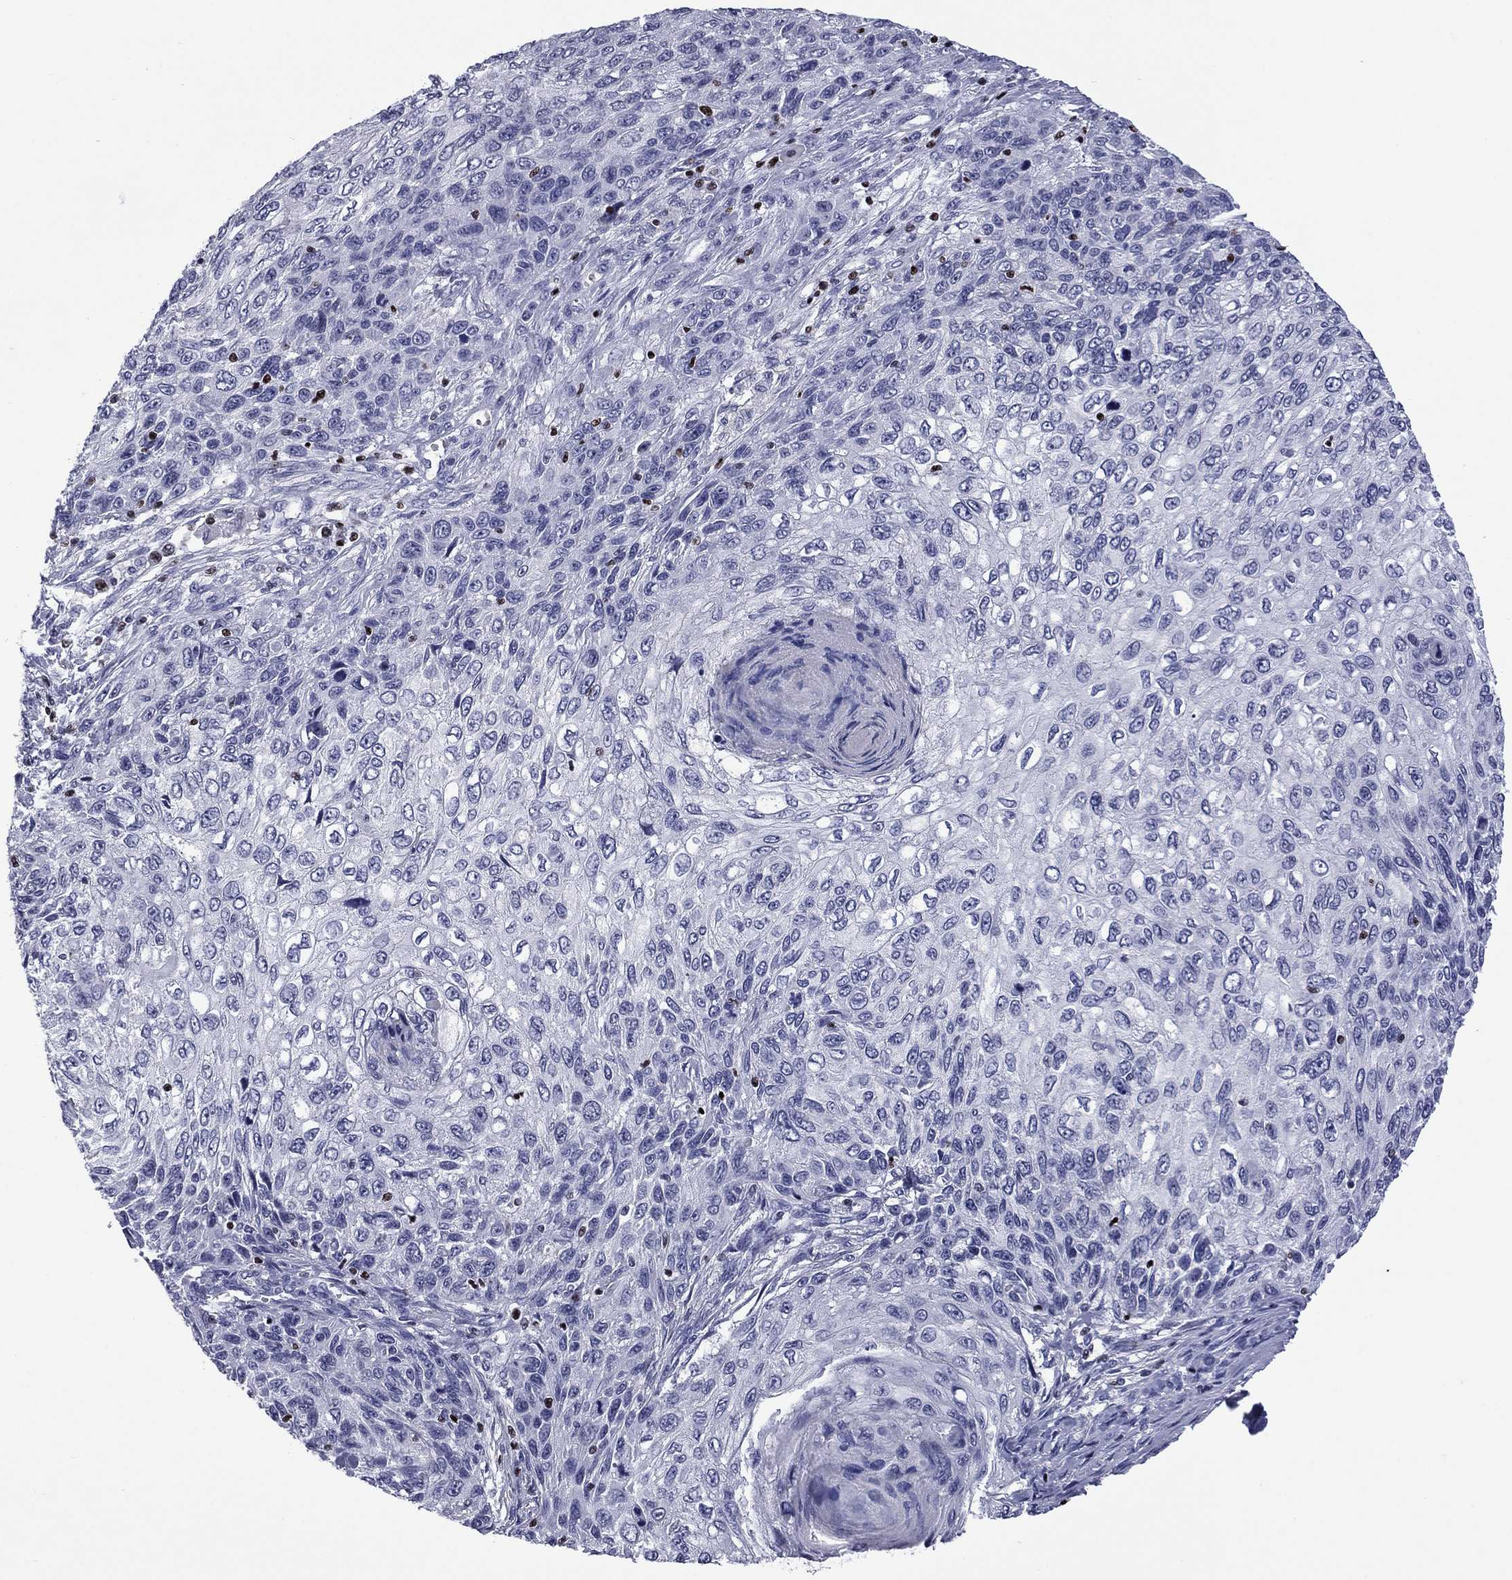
{"staining": {"intensity": "negative", "quantity": "none", "location": "none"}, "tissue": "skin cancer", "cell_type": "Tumor cells", "image_type": "cancer", "snomed": [{"axis": "morphology", "description": "Squamous cell carcinoma, NOS"}, {"axis": "topography", "description": "Skin"}], "caption": "A micrograph of human skin squamous cell carcinoma is negative for staining in tumor cells.", "gene": "IKZF3", "patient": {"sex": "male", "age": 92}}